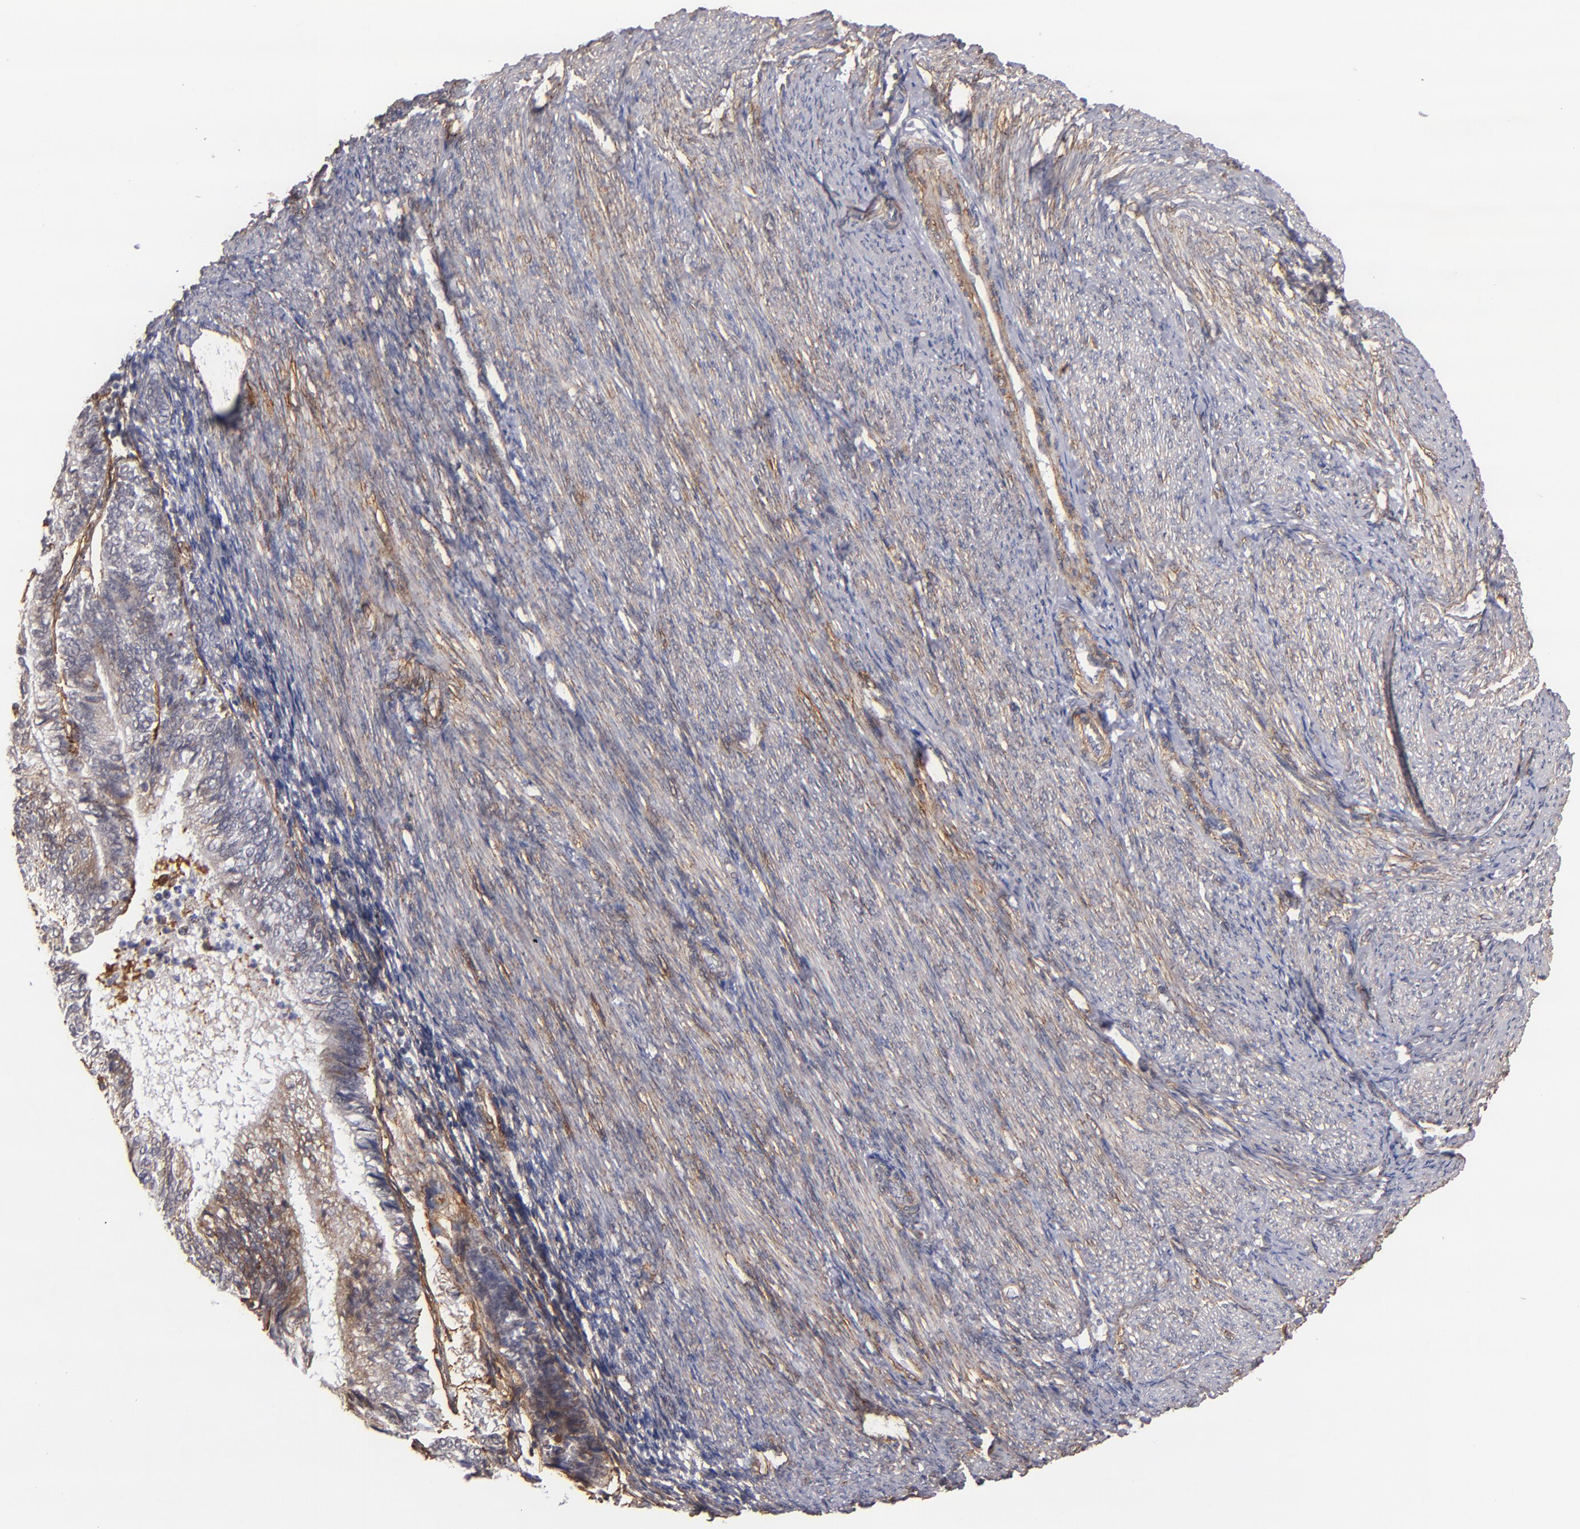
{"staining": {"intensity": "weak", "quantity": "<25%", "location": "cytoplasmic/membranous"}, "tissue": "endometrial cancer", "cell_type": "Tumor cells", "image_type": "cancer", "snomed": [{"axis": "morphology", "description": "Adenocarcinoma, NOS"}, {"axis": "topography", "description": "Endometrium"}], "caption": "Endometrial cancer was stained to show a protein in brown. There is no significant staining in tumor cells. (DAB immunohistochemistry (IHC) with hematoxylin counter stain).", "gene": "LAMC1", "patient": {"sex": "female", "age": 55}}